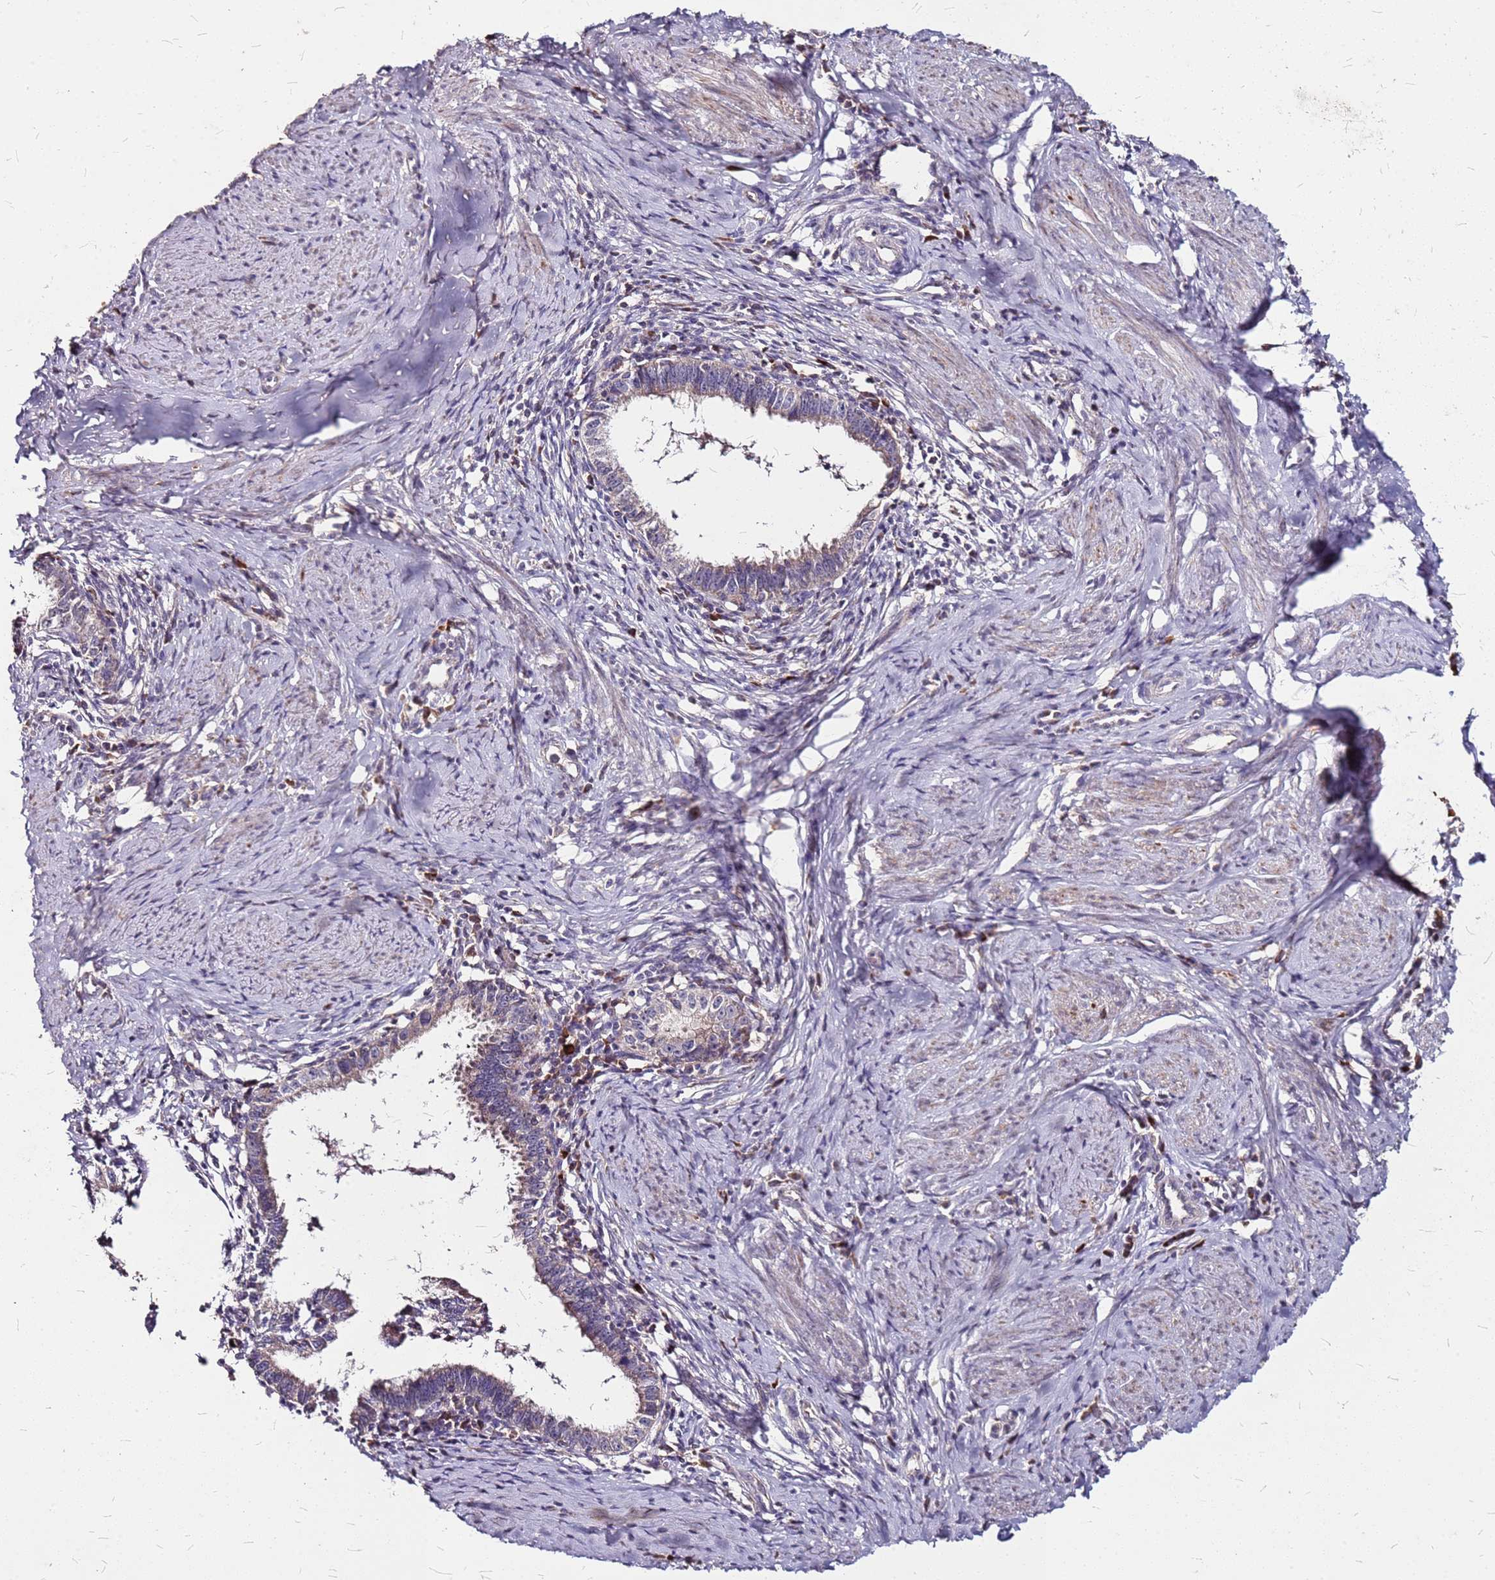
{"staining": {"intensity": "weak", "quantity": "25%-75%", "location": "cytoplasmic/membranous"}, "tissue": "cervical cancer", "cell_type": "Tumor cells", "image_type": "cancer", "snomed": [{"axis": "morphology", "description": "Adenocarcinoma, NOS"}, {"axis": "topography", "description": "Cervix"}], "caption": "Immunohistochemical staining of cervical adenocarcinoma shows weak cytoplasmic/membranous protein positivity in about 25%-75% of tumor cells.", "gene": "DCDC2C", "patient": {"sex": "female", "age": 36}}